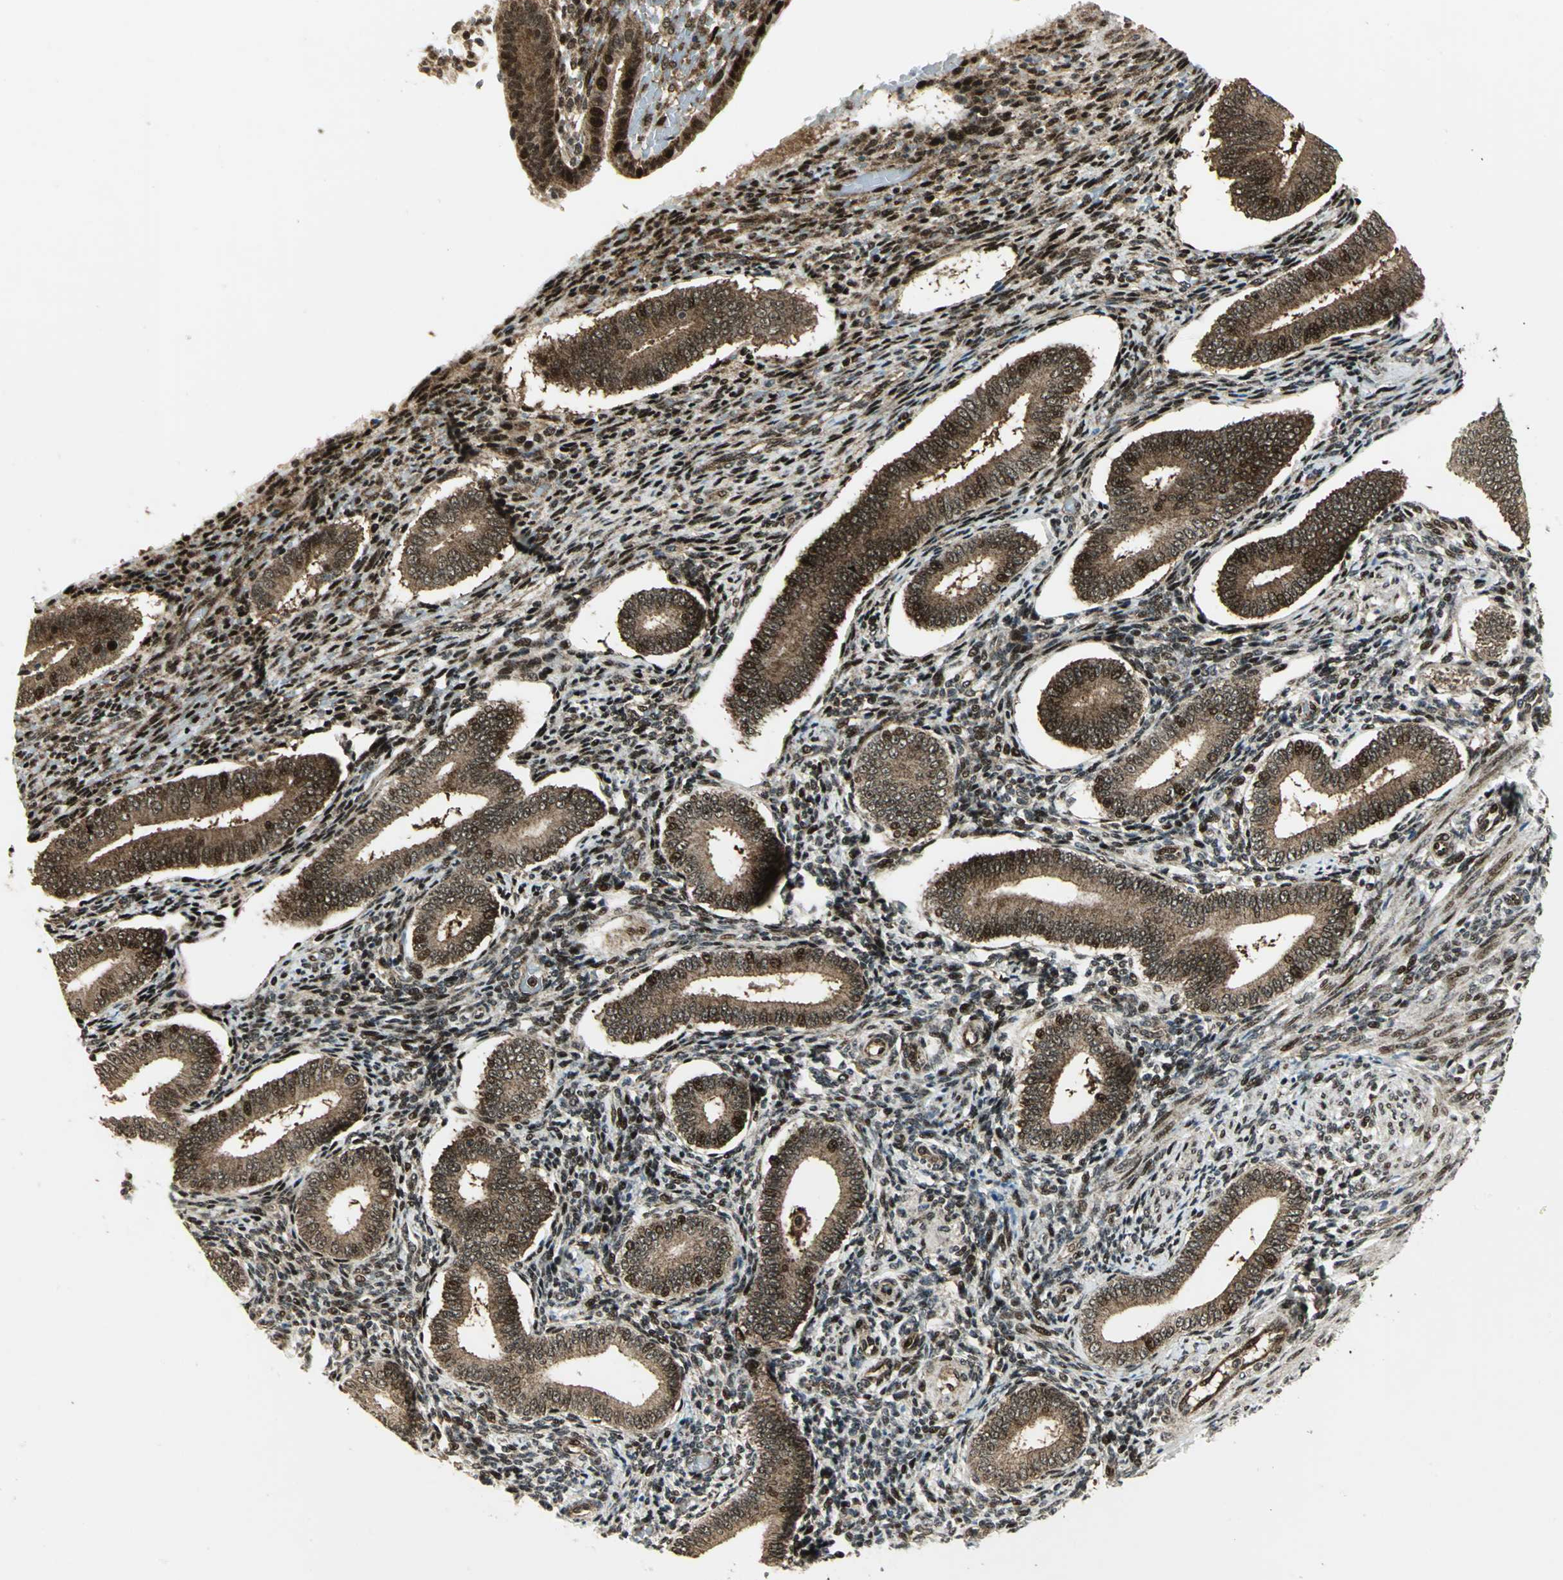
{"staining": {"intensity": "strong", "quantity": ">75%", "location": "cytoplasmic/membranous,nuclear"}, "tissue": "endometrium", "cell_type": "Cells in endometrial stroma", "image_type": "normal", "snomed": [{"axis": "morphology", "description": "Normal tissue, NOS"}, {"axis": "topography", "description": "Endometrium"}], "caption": "The immunohistochemical stain highlights strong cytoplasmic/membranous,nuclear positivity in cells in endometrial stroma of benign endometrium.", "gene": "COPS5", "patient": {"sex": "female", "age": 42}}